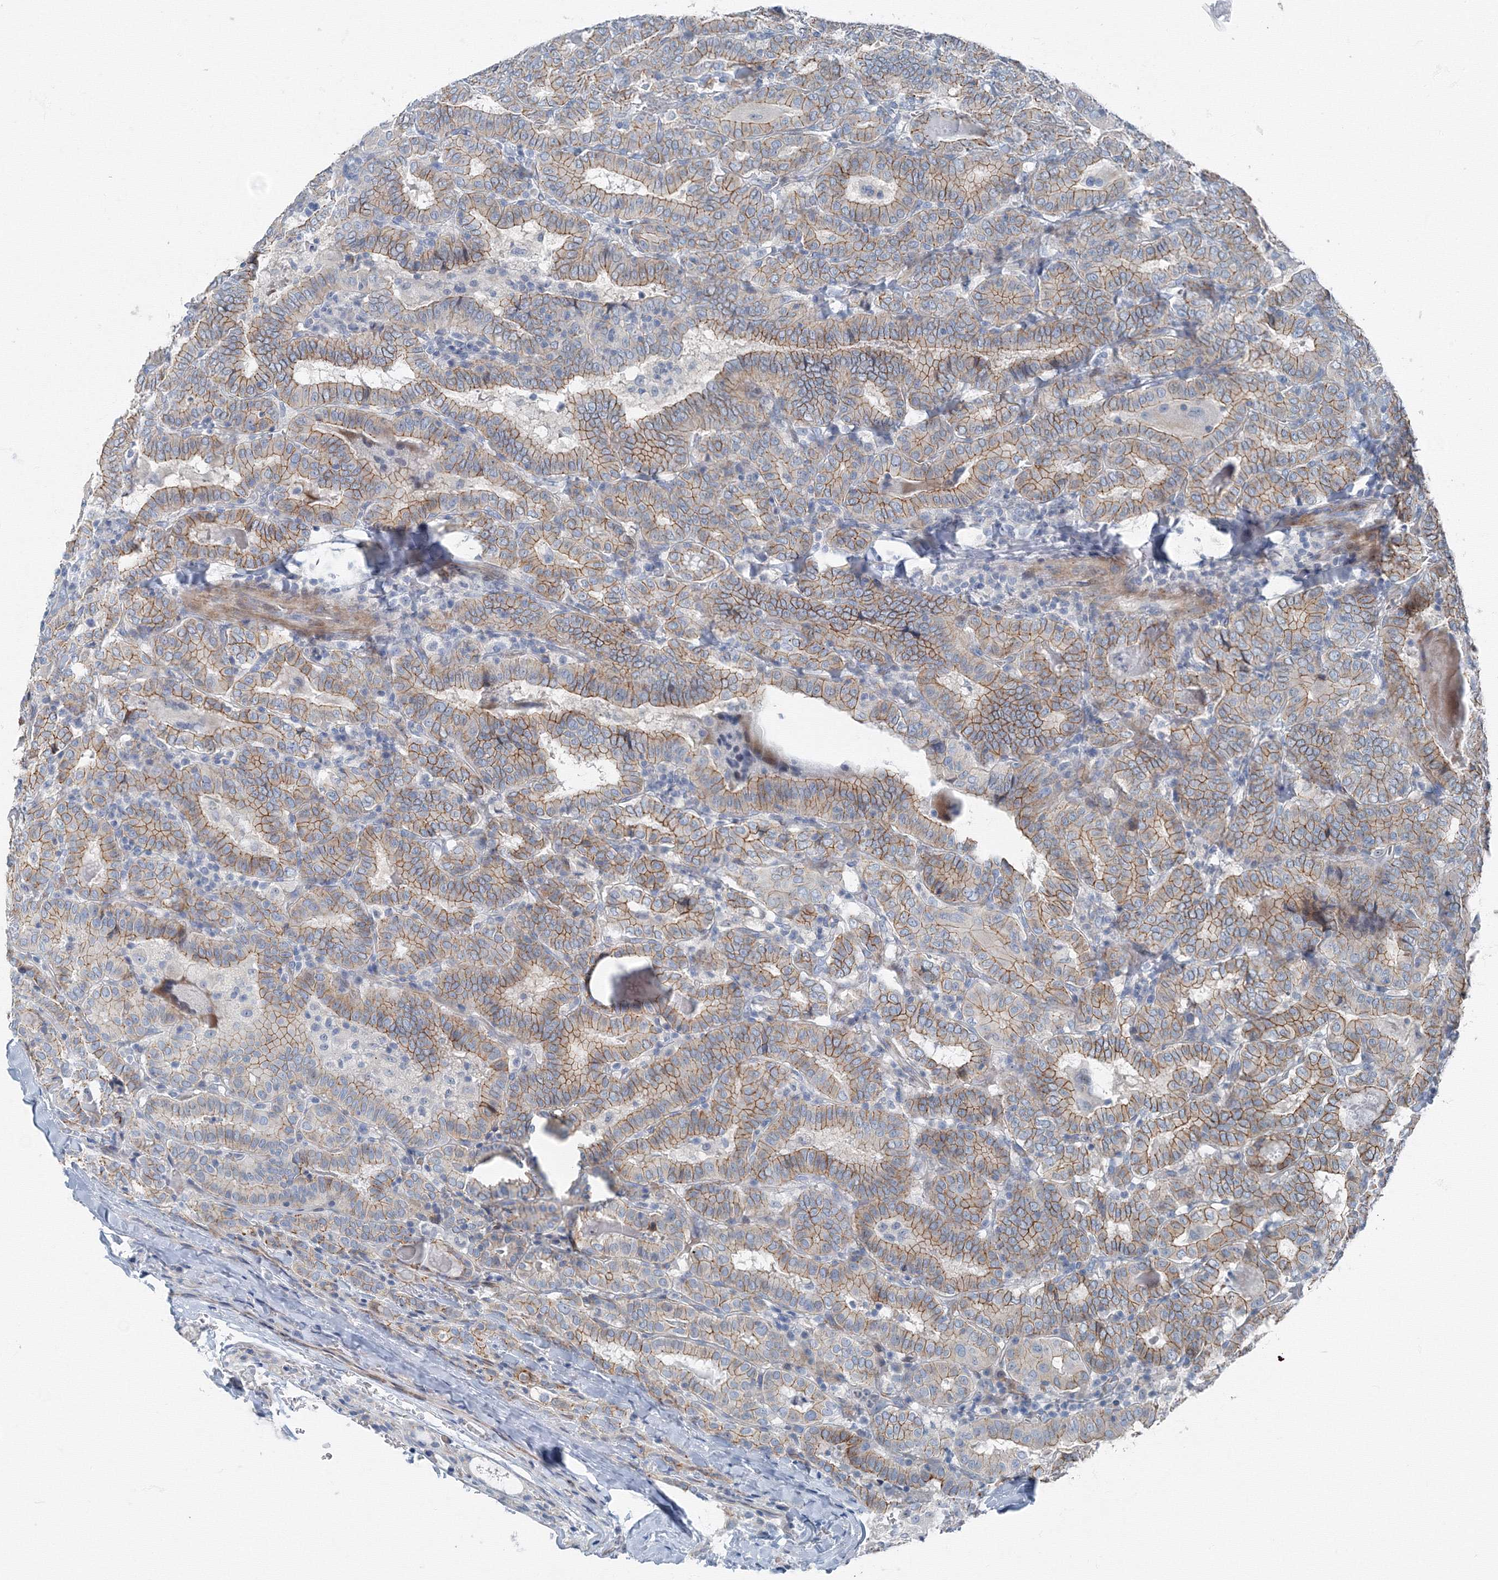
{"staining": {"intensity": "moderate", "quantity": ">75%", "location": "cytoplasmic/membranous"}, "tissue": "thyroid cancer", "cell_type": "Tumor cells", "image_type": "cancer", "snomed": [{"axis": "morphology", "description": "Papillary adenocarcinoma, NOS"}, {"axis": "topography", "description": "Thyroid gland"}], "caption": "Thyroid papillary adenocarcinoma stained with DAB immunohistochemistry exhibits medium levels of moderate cytoplasmic/membranous expression in approximately >75% of tumor cells.", "gene": "AASDH", "patient": {"sex": "female", "age": 72}}